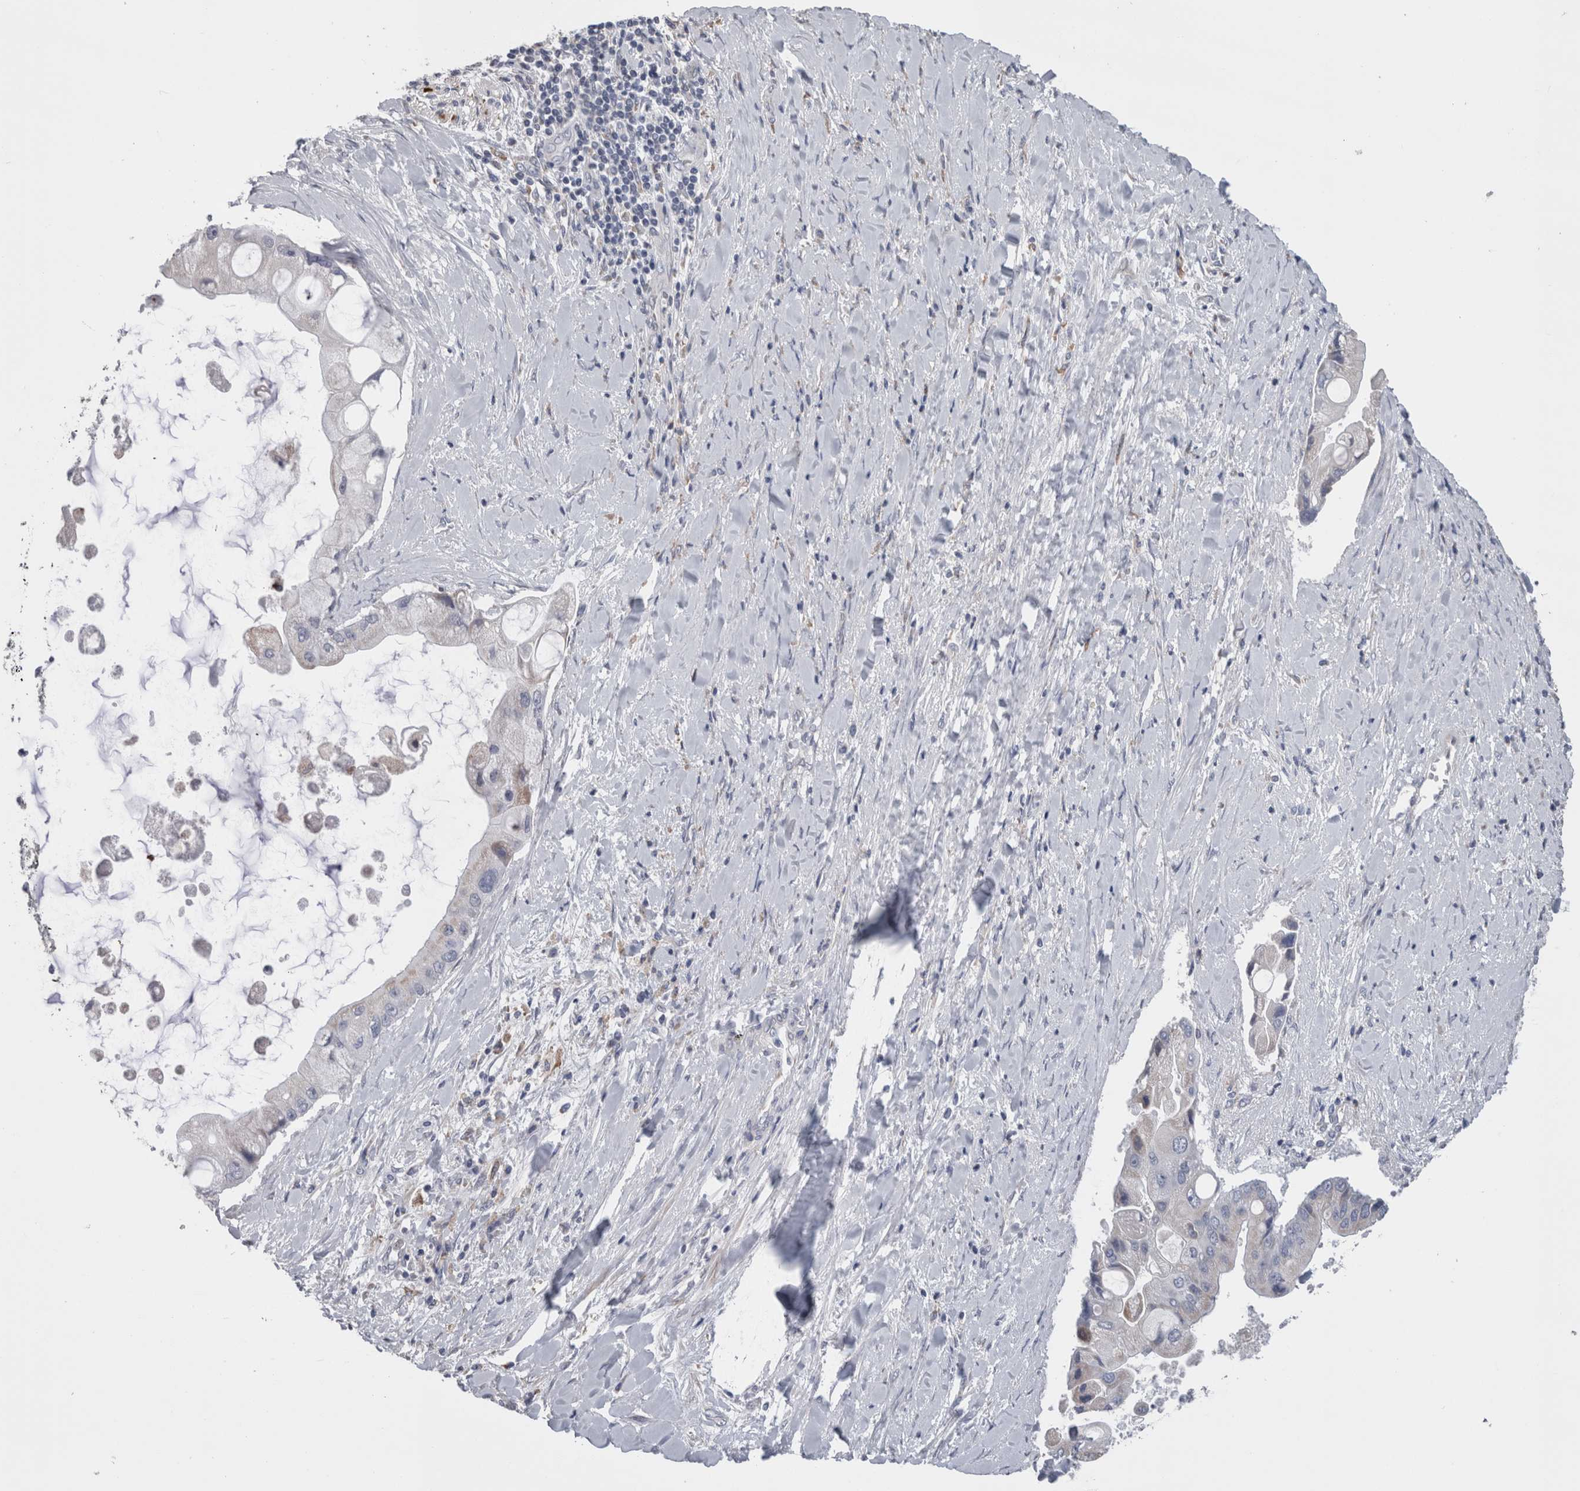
{"staining": {"intensity": "negative", "quantity": "none", "location": "none"}, "tissue": "liver cancer", "cell_type": "Tumor cells", "image_type": "cancer", "snomed": [{"axis": "morphology", "description": "Cholangiocarcinoma"}, {"axis": "topography", "description": "Liver"}], "caption": "IHC photomicrograph of human liver cholangiocarcinoma stained for a protein (brown), which reveals no positivity in tumor cells.", "gene": "GDAP1", "patient": {"sex": "male", "age": 50}}